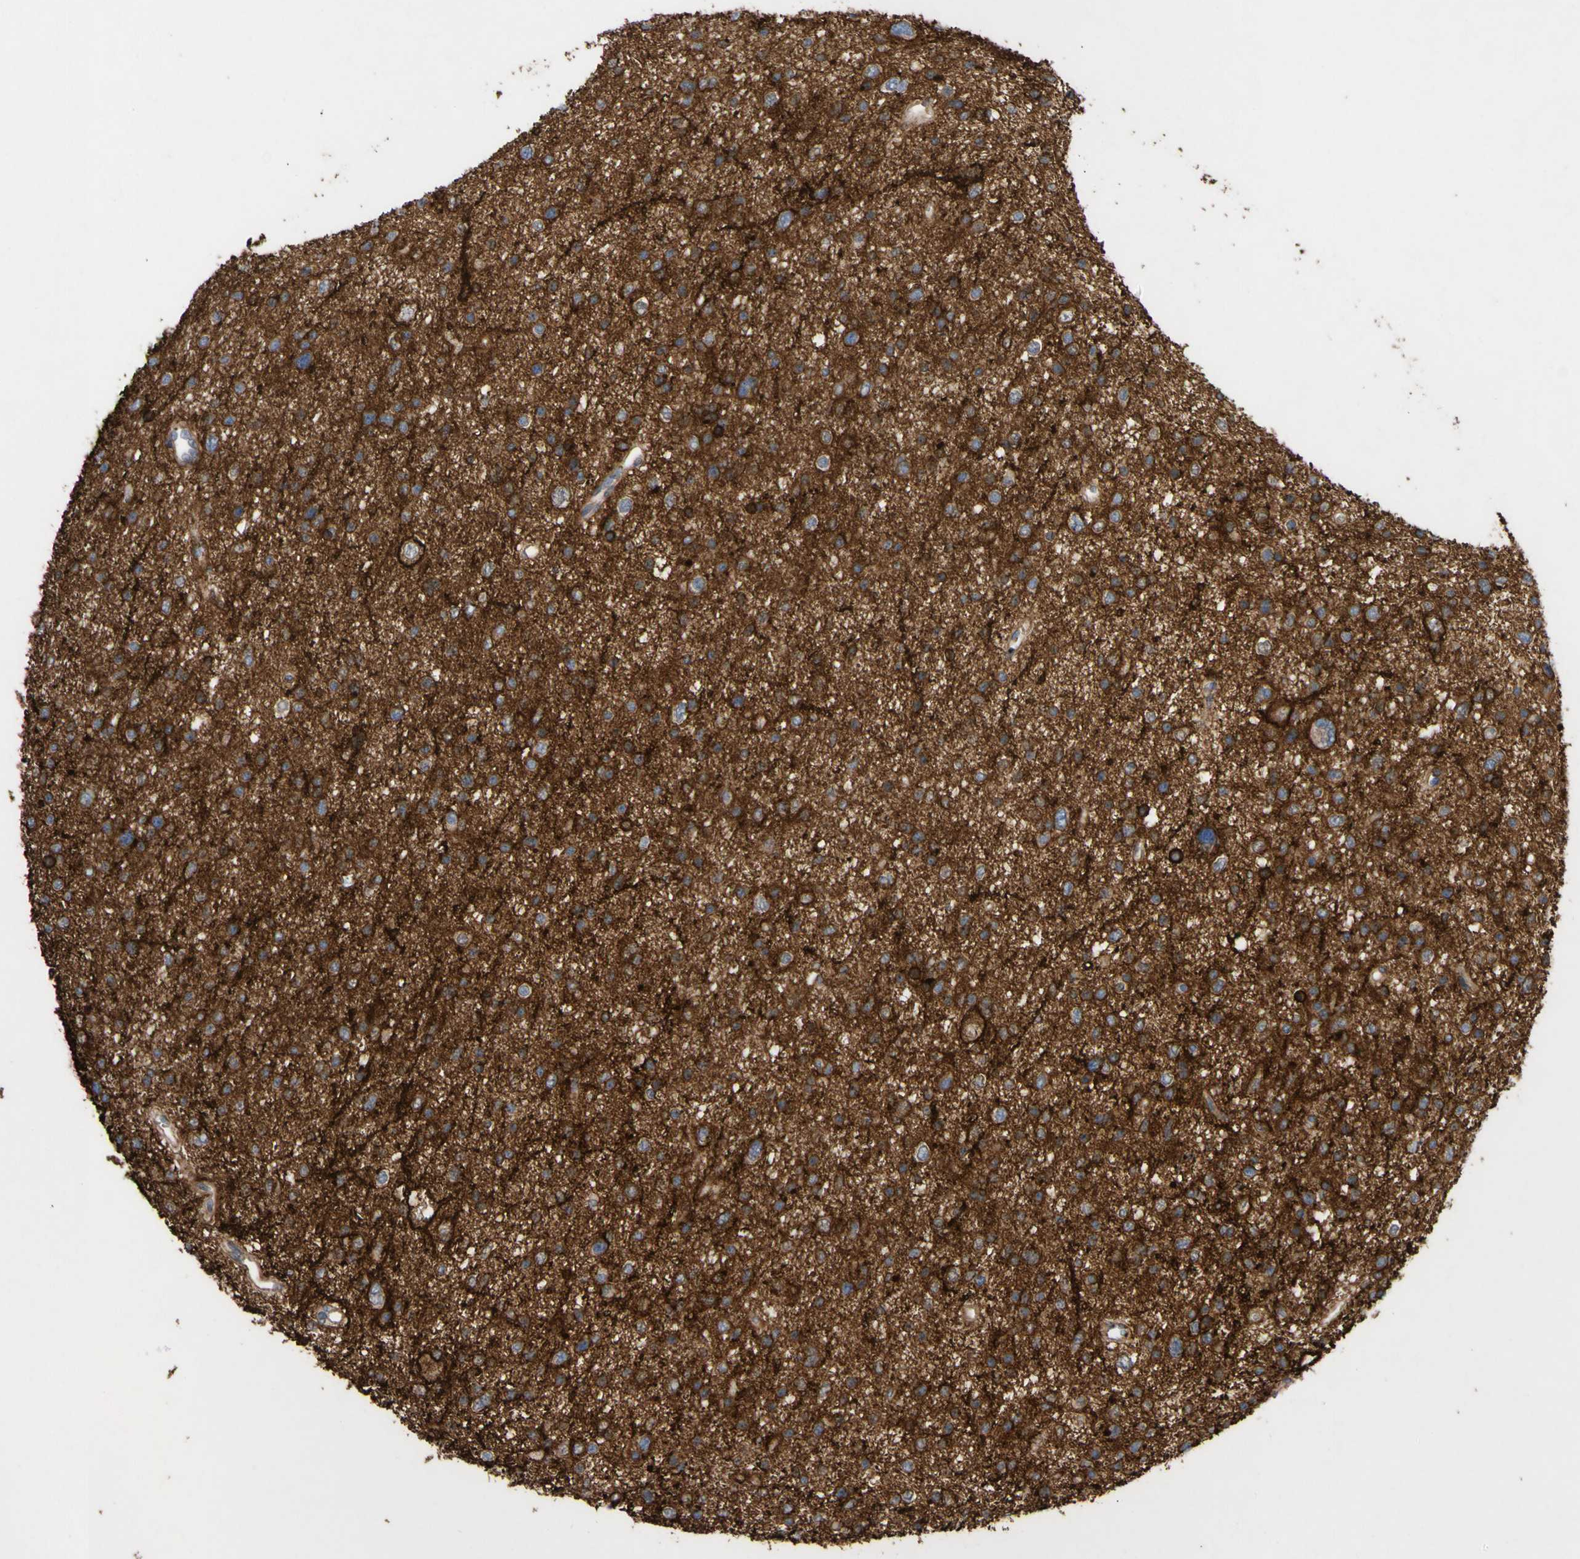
{"staining": {"intensity": "negative", "quantity": "none", "location": "none"}, "tissue": "glioma", "cell_type": "Tumor cells", "image_type": "cancer", "snomed": [{"axis": "morphology", "description": "Glioma, malignant, Low grade"}, {"axis": "topography", "description": "Brain"}], "caption": "Photomicrograph shows no protein expression in tumor cells of malignant glioma (low-grade) tissue.", "gene": "ATP2A3", "patient": {"sex": "female", "age": 37}}